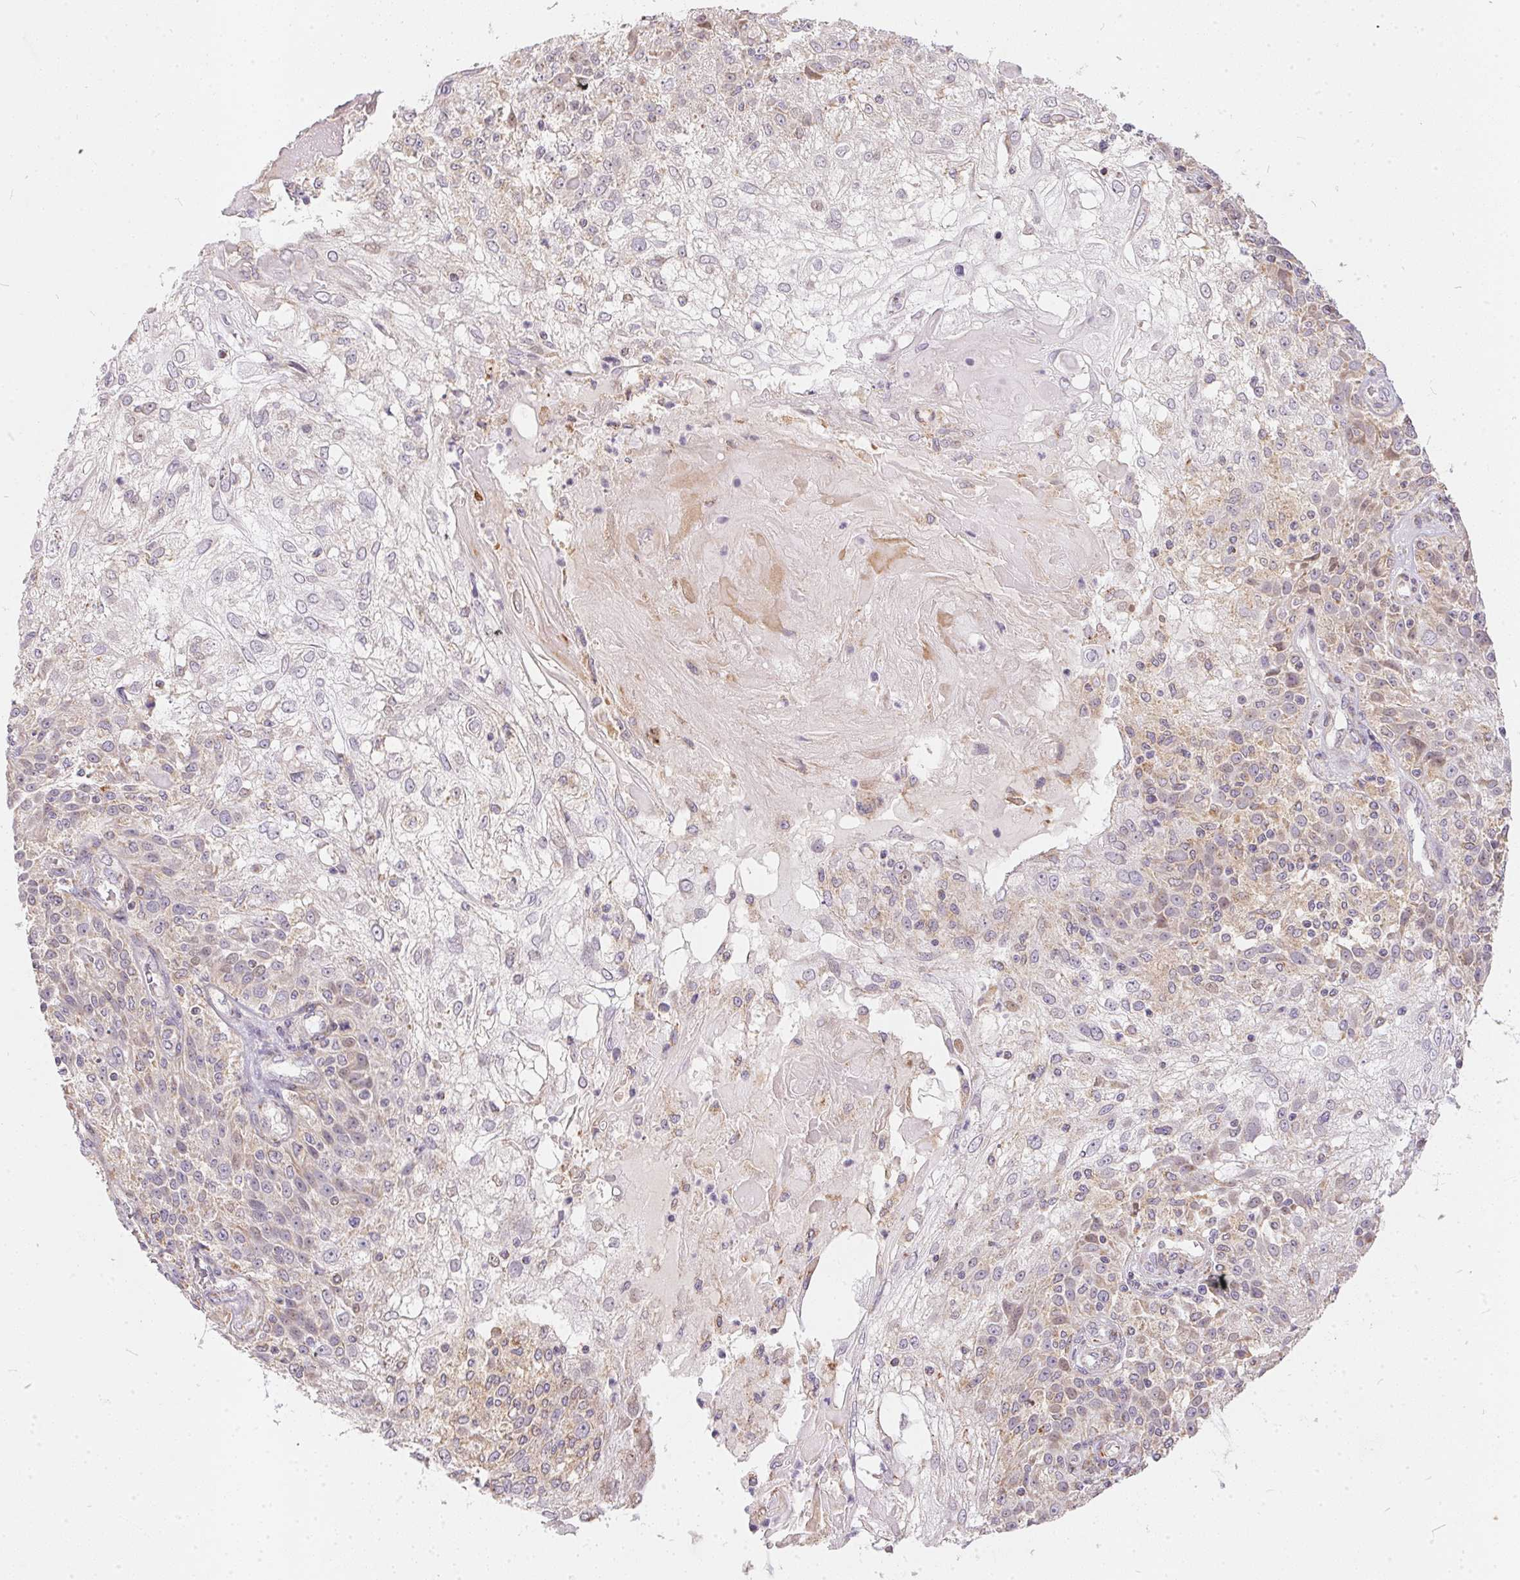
{"staining": {"intensity": "weak", "quantity": "<25%", "location": "cytoplasmic/membranous"}, "tissue": "skin cancer", "cell_type": "Tumor cells", "image_type": "cancer", "snomed": [{"axis": "morphology", "description": "Normal tissue, NOS"}, {"axis": "morphology", "description": "Squamous cell carcinoma, NOS"}, {"axis": "topography", "description": "Skin"}], "caption": "An immunohistochemistry (IHC) image of skin cancer (squamous cell carcinoma) is shown. There is no staining in tumor cells of skin cancer (squamous cell carcinoma).", "gene": "VWA5B2", "patient": {"sex": "female", "age": 83}}